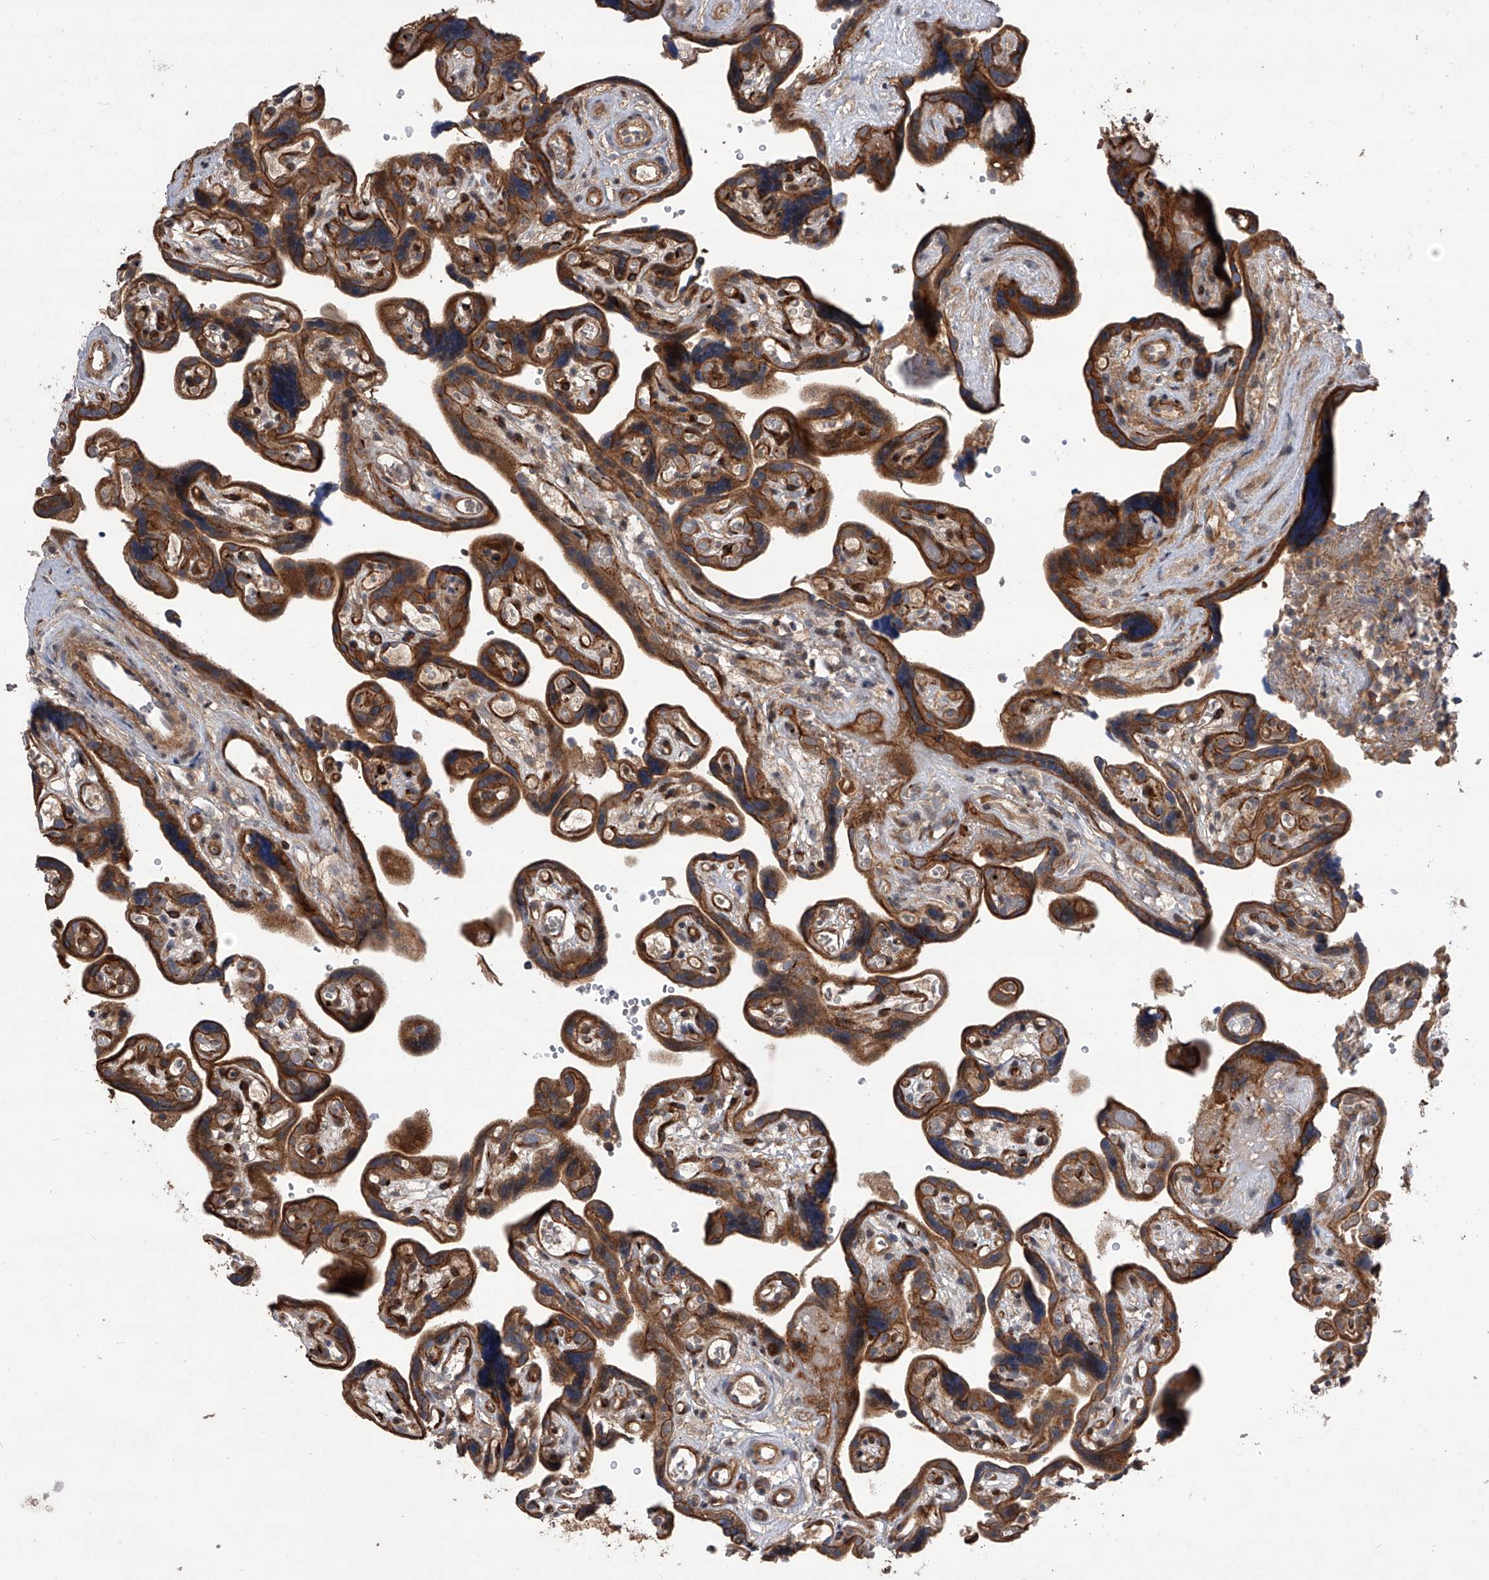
{"staining": {"intensity": "moderate", "quantity": ">75%", "location": "cytoplasmic/membranous"}, "tissue": "placenta", "cell_type": "Decidual cells", "image_type": "normal", "snomed": [{"axis": "morphology", "description": "Normal tissue, NOS"}, {"axis": "topography", "description": "Placenta"}], "caption": "The micrograph displays a brown stain indicating the presence of a protein in the cytoplasmic/membranous of decidual cells in placenta. (brown staining indicates protein expression, while blue staining denotes nuclei).", "gene": "USP47", "patient": {"sex": "female", "age": 30}}